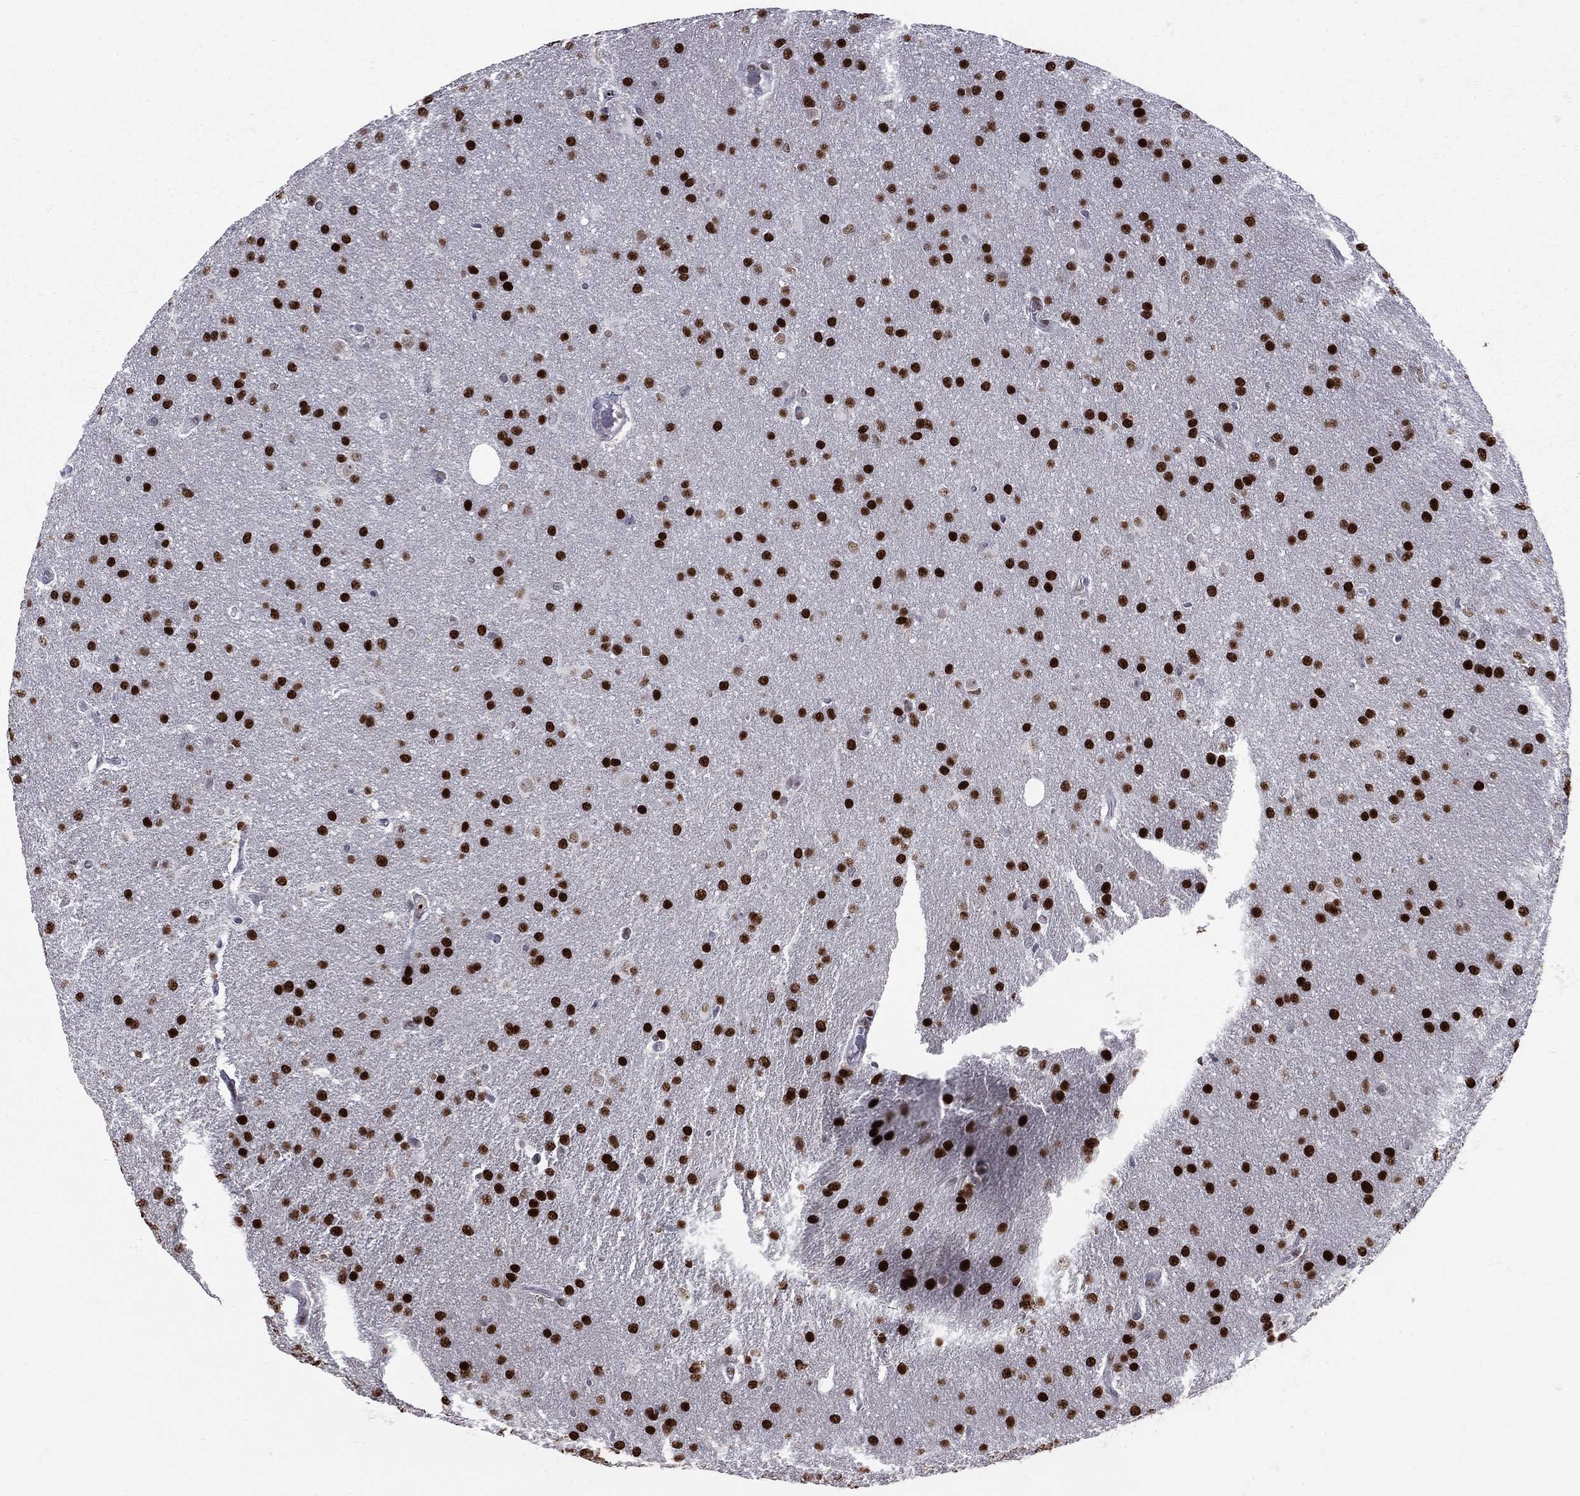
{"staining": {"intensity": "strong", "quantity": ">75%", "location": "nuclear"}, "tissue": "glioma", "cell_type": "Tumor cells", "image_type": "cancer", "snomed": [{"axis": "morphology", "description": "Glioma, malignant, Low grade"}, {"axis": "topography", "description": "Brain"}], "caption": "The photomicrograph demonstrates immunohistochemical staining of malignant glioma (low-grade). There is strong nuclear positivity is seen in approximately >75% of tumor cells.", "gene": "PCGF3", "patient": {"sex": "female", "age": 32}}